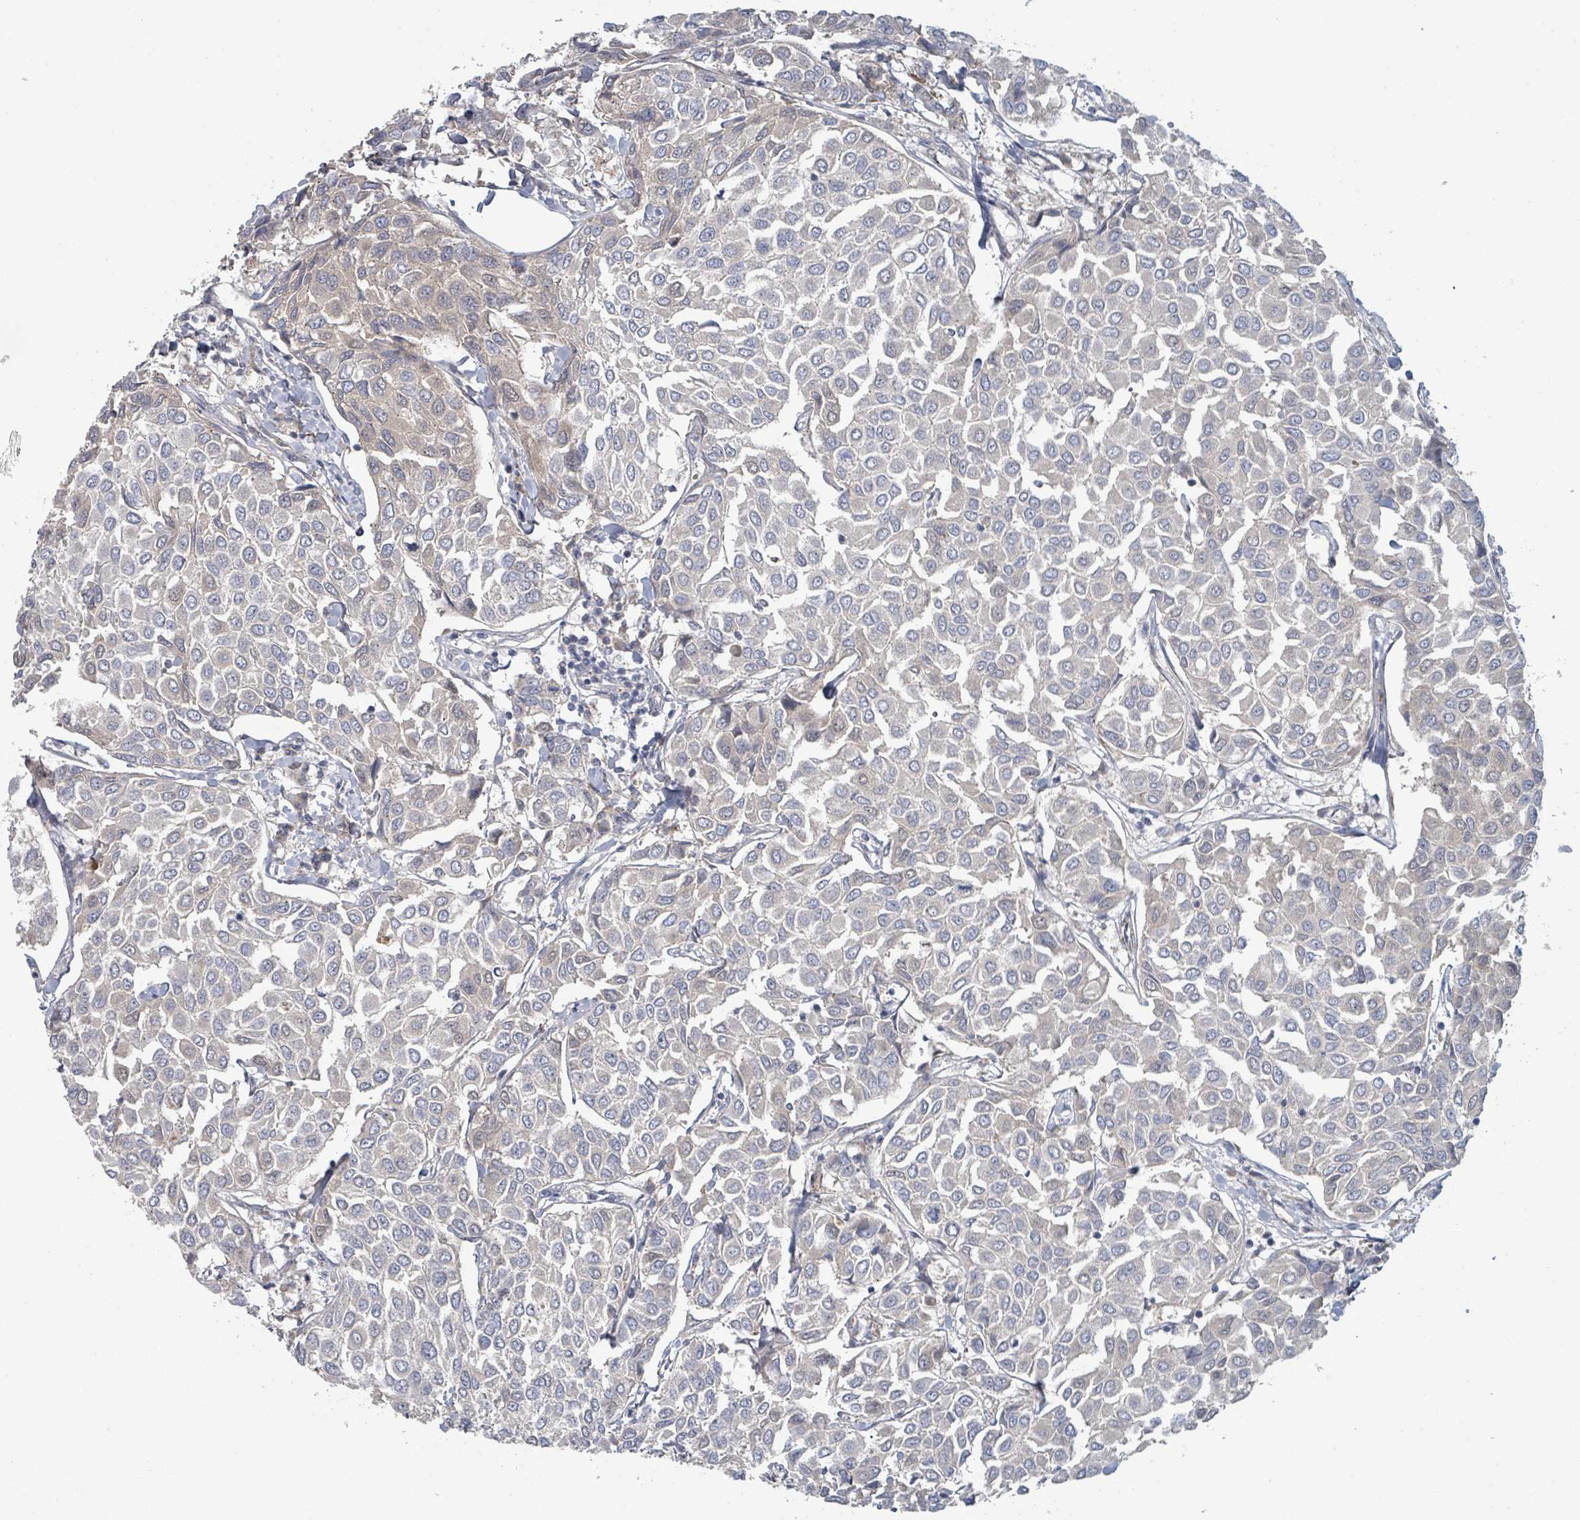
{"staining": {"intensity": "negative", "quantity": "none", "location": "none"}, "tissue": "breast cancer", "cell_type": "Tumor cells", "image_type": "cancer", "snomed": [{"axis": "morphology", "description": "Duct carcinoma"}, {"axis": "topography", "description": "Breast"}], "caption": "Breast infiltrating ductal carcinoma stained for a protein using IHC displays no staining tumor cells.", "gene": "COL5A3", "patient": {"sex": "female", "age": 55}}